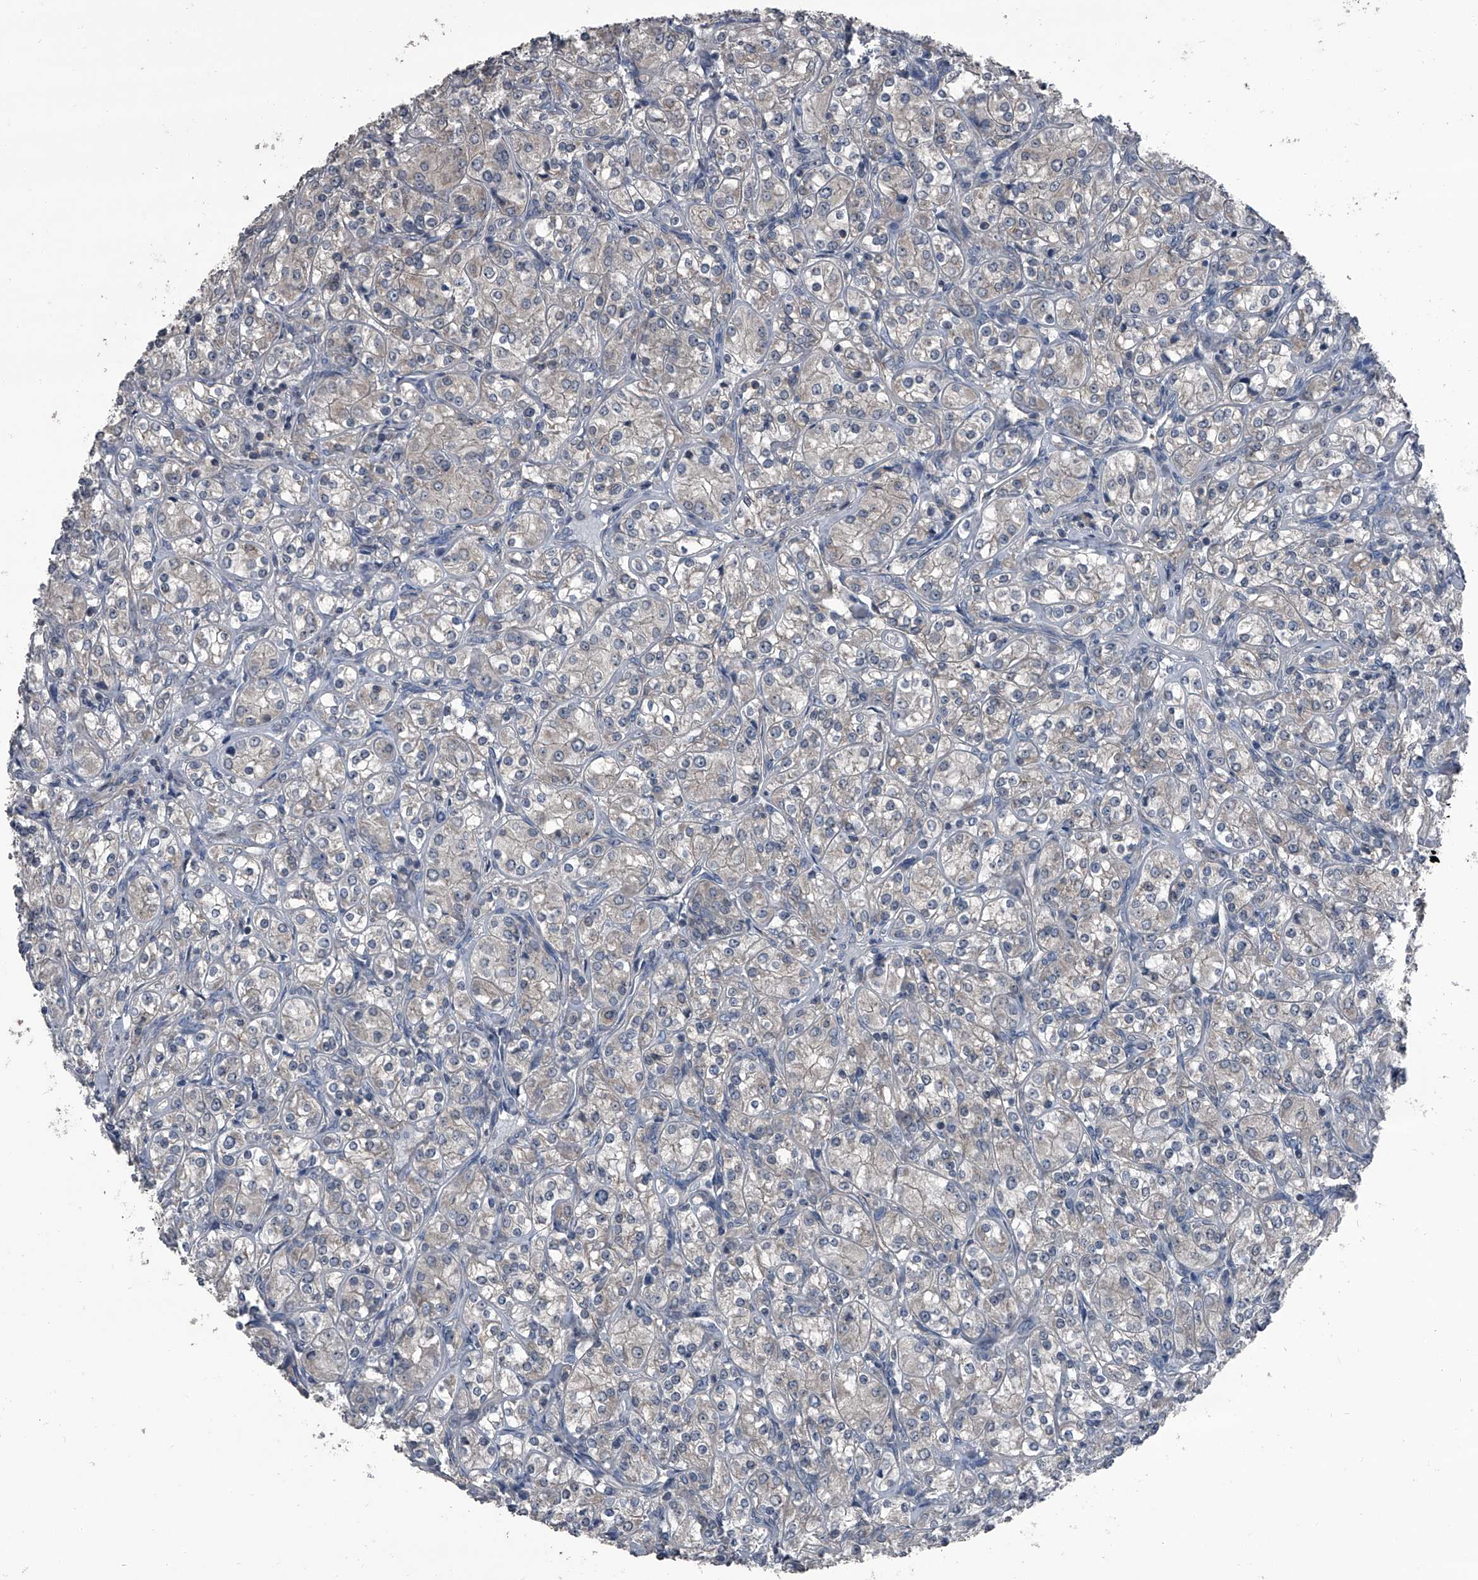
{"staining": {"intensity": "negative", "quantity": "none", "location": "none"}, "tissue": "renal cancer", "cell_type": "Tumor cells", "image_type": "cancer", "snomed": [{"axis": "morphology", "description": "Adenocarcinoma, NOS"}, {"axis": "topography", "description": "Kidney"}], "caption": "Histopathology image shows no protein expression in tumor cells of adenocarcinoma (renal) tissue.", "gene": "OARD1", "patient": {"sex": "male", "age": 77}}